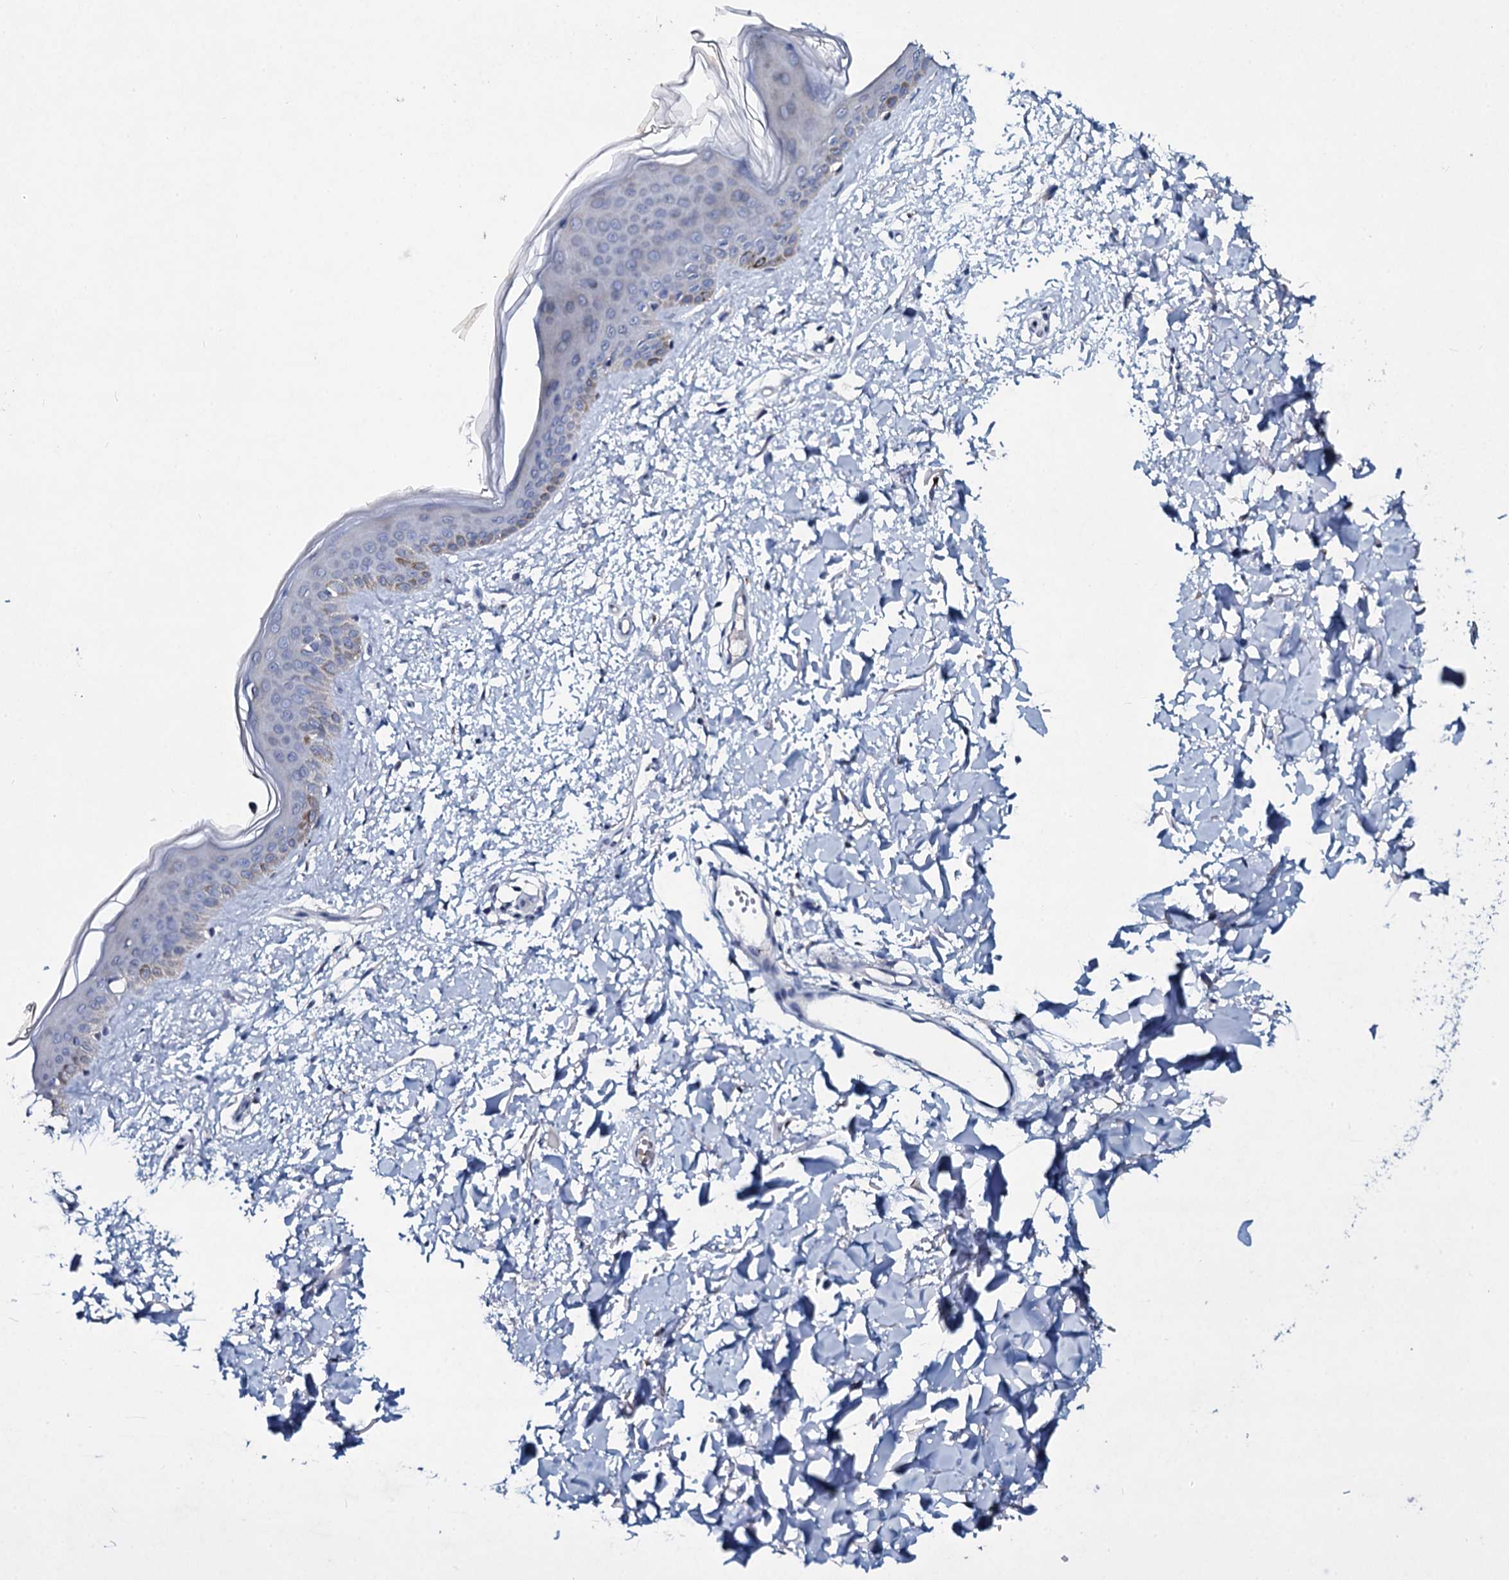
{"staining": {"intensity": "negative", "quantity": "none", "location": "none"}, "tissue": "skin", "cell_type": "Keratinocytes", "image_type": "normal", "snomed": [{"axis": "morphology", "description": "Normal tissue, NOS"}, {"axis": "topography", "description": "Skin"}], "caption": "An immunohistochemistry photomicrograph of benign skin is shown. There is no staining in keratinocytes of skin.", "gene": "TPGS2", "patient": {"sex": "female", "age": 58}}